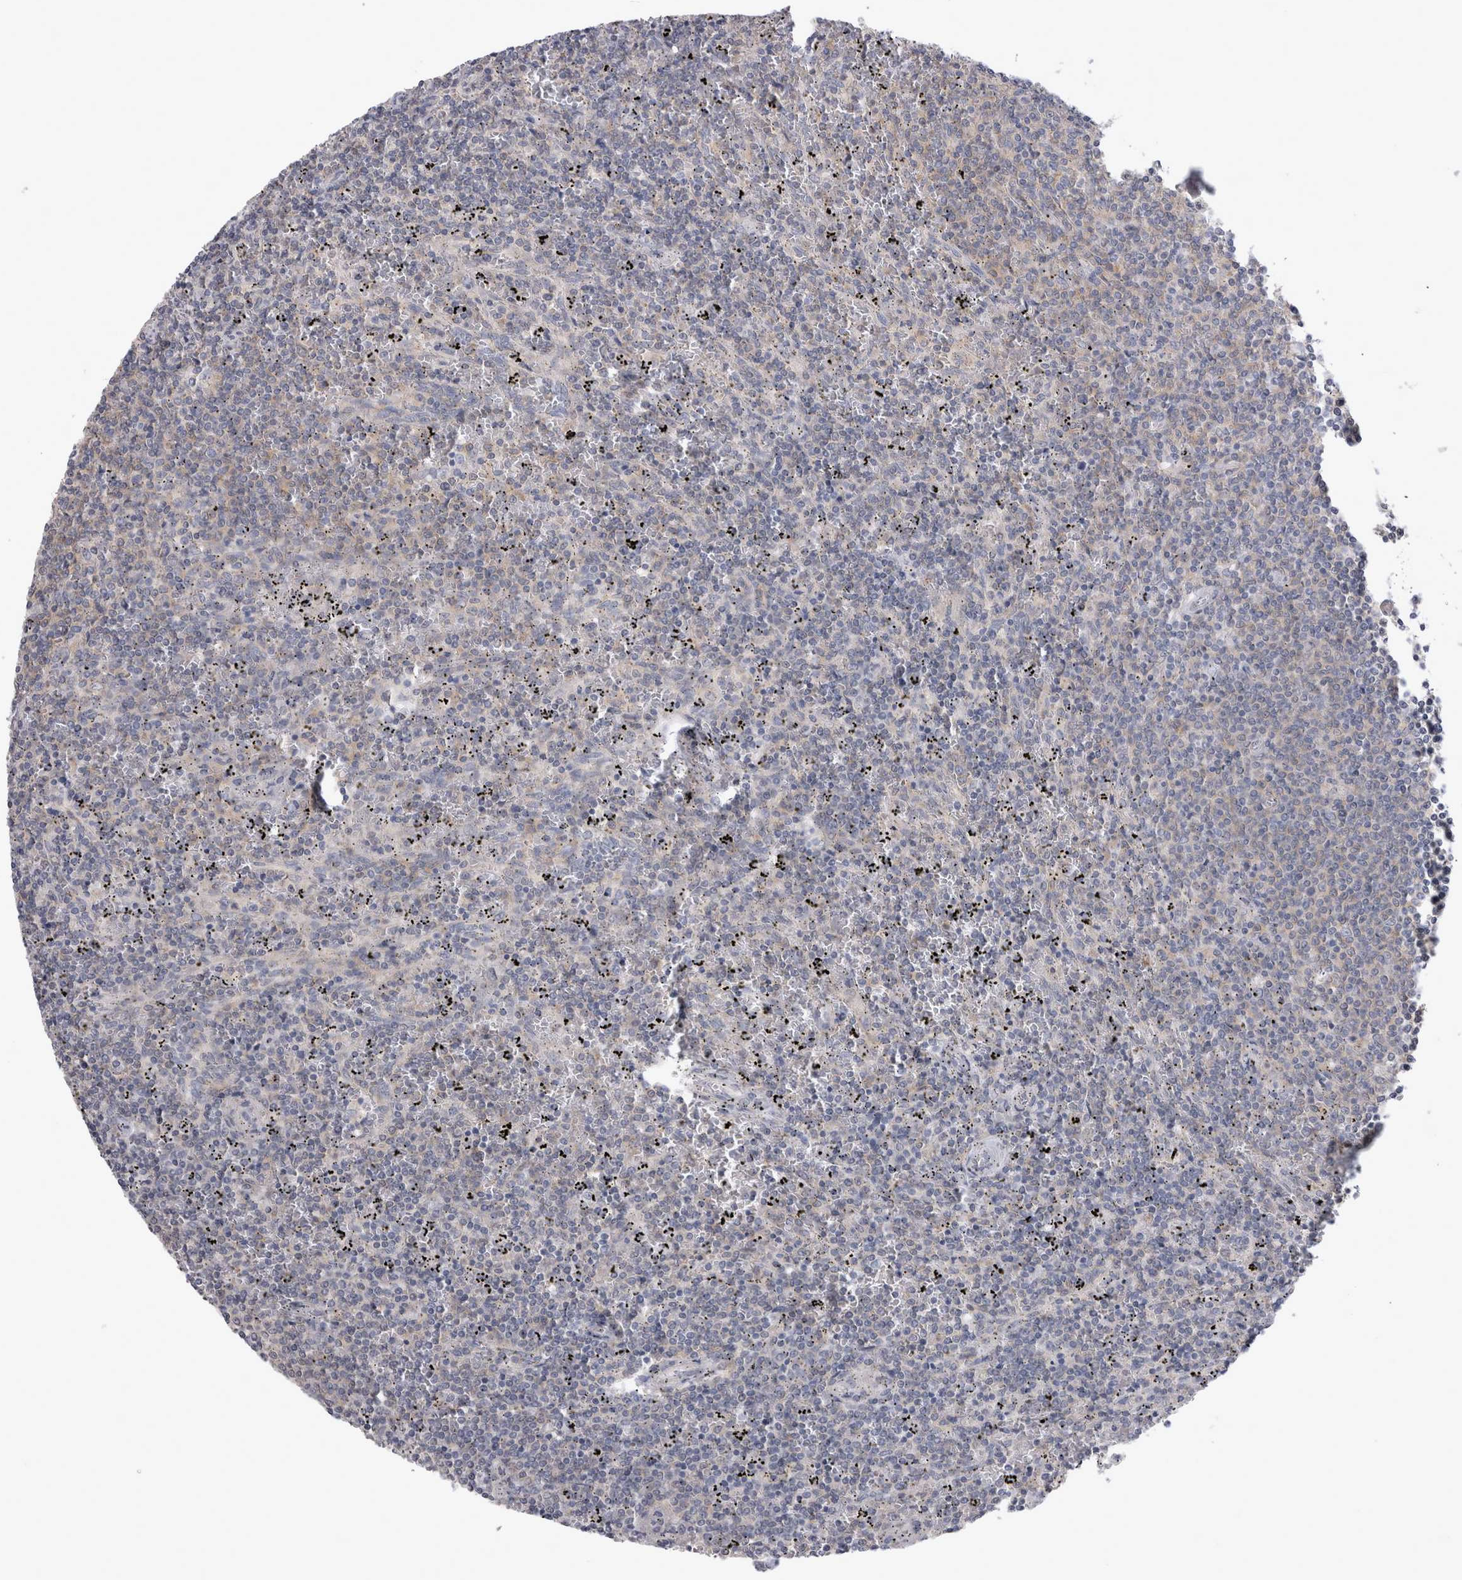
{"staining": {"intensity": "negative", "quantity": "none", "location": "none"}, "tissue": "lymphoma", "cell_type": "Tumor cells", "image_type": "cancer", "snomed": [{"axis": "morphology", "description": "Malignant lymphoma, non-Hodgkin's type, Low grade"}, {"axis": "topography", "description": "Spleen"}], "caption": "Immunohistochemistry (IHC) micrograph of neoplastic tissue: lymphoma stained with DAB (3,3'-diaminobenzidine) exhibits no significant protein positivity in tumor cells. (Stains: DAB IHC with hematoxylin counter stain, Microscopy: brightfield microscopy at high magnification).", "gene": "LRRC40", "patient": {"sex": "female", "age": 50}}